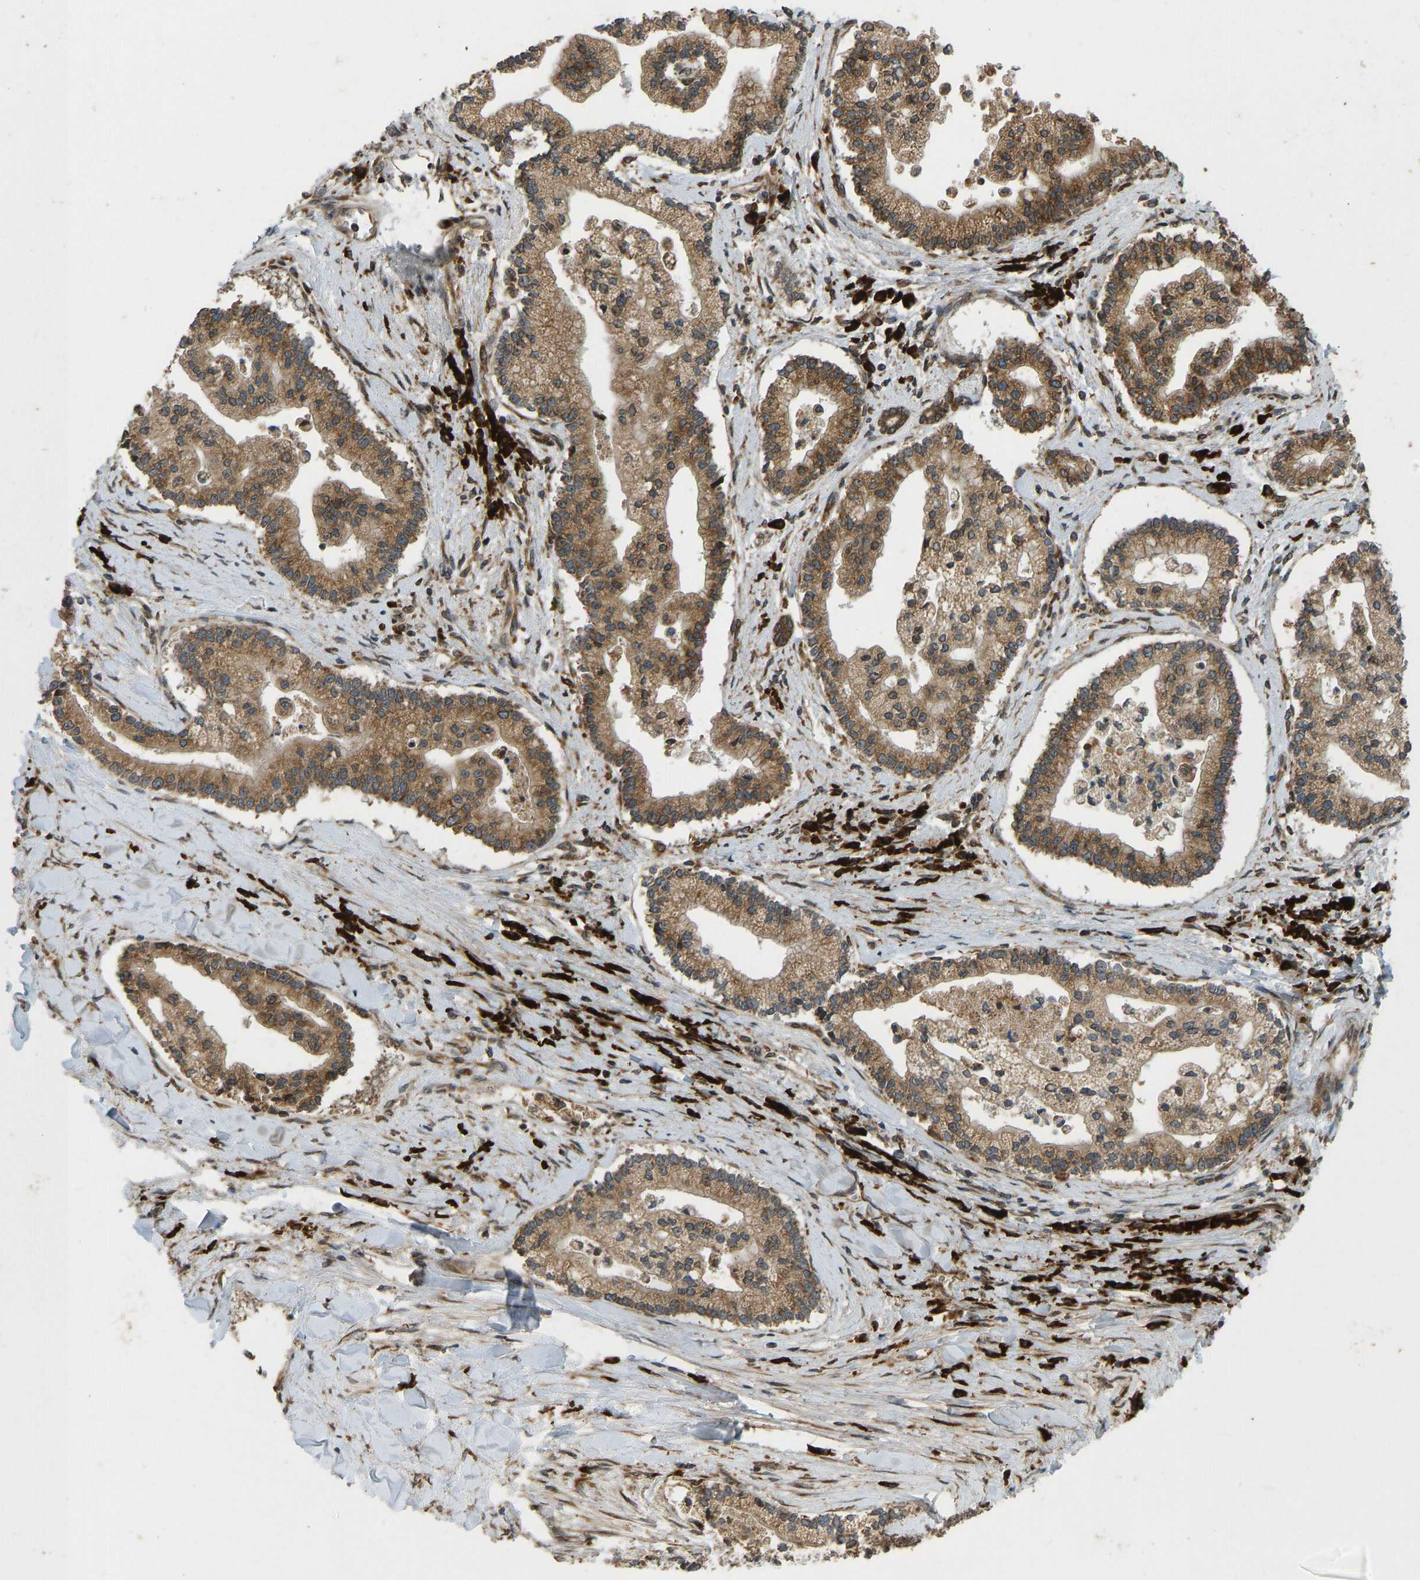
{"staining": {"intensity": "moderate", "quantity": ">75%", "location": "cytoplasmic/membranous"}, "tissue": "liver cancer", "cell_type": "Tumor cells", "image_type": "cancer", "snomed": [{"axis": "morphology", "description": "Cholangiocarcinoma"}, {"axis": "topography", "description": "Liver"}], "caption": "This image reveals liver cancer stained with immunohistochemistry (IHC) to label a protein in brown. The cytoplasmic/membranous of tumor cells show moderate positivity for the protein. Nuclei are counter-stained blue.", "gene": "RPN2", "patient": {"sex": "male", "age": 50}}